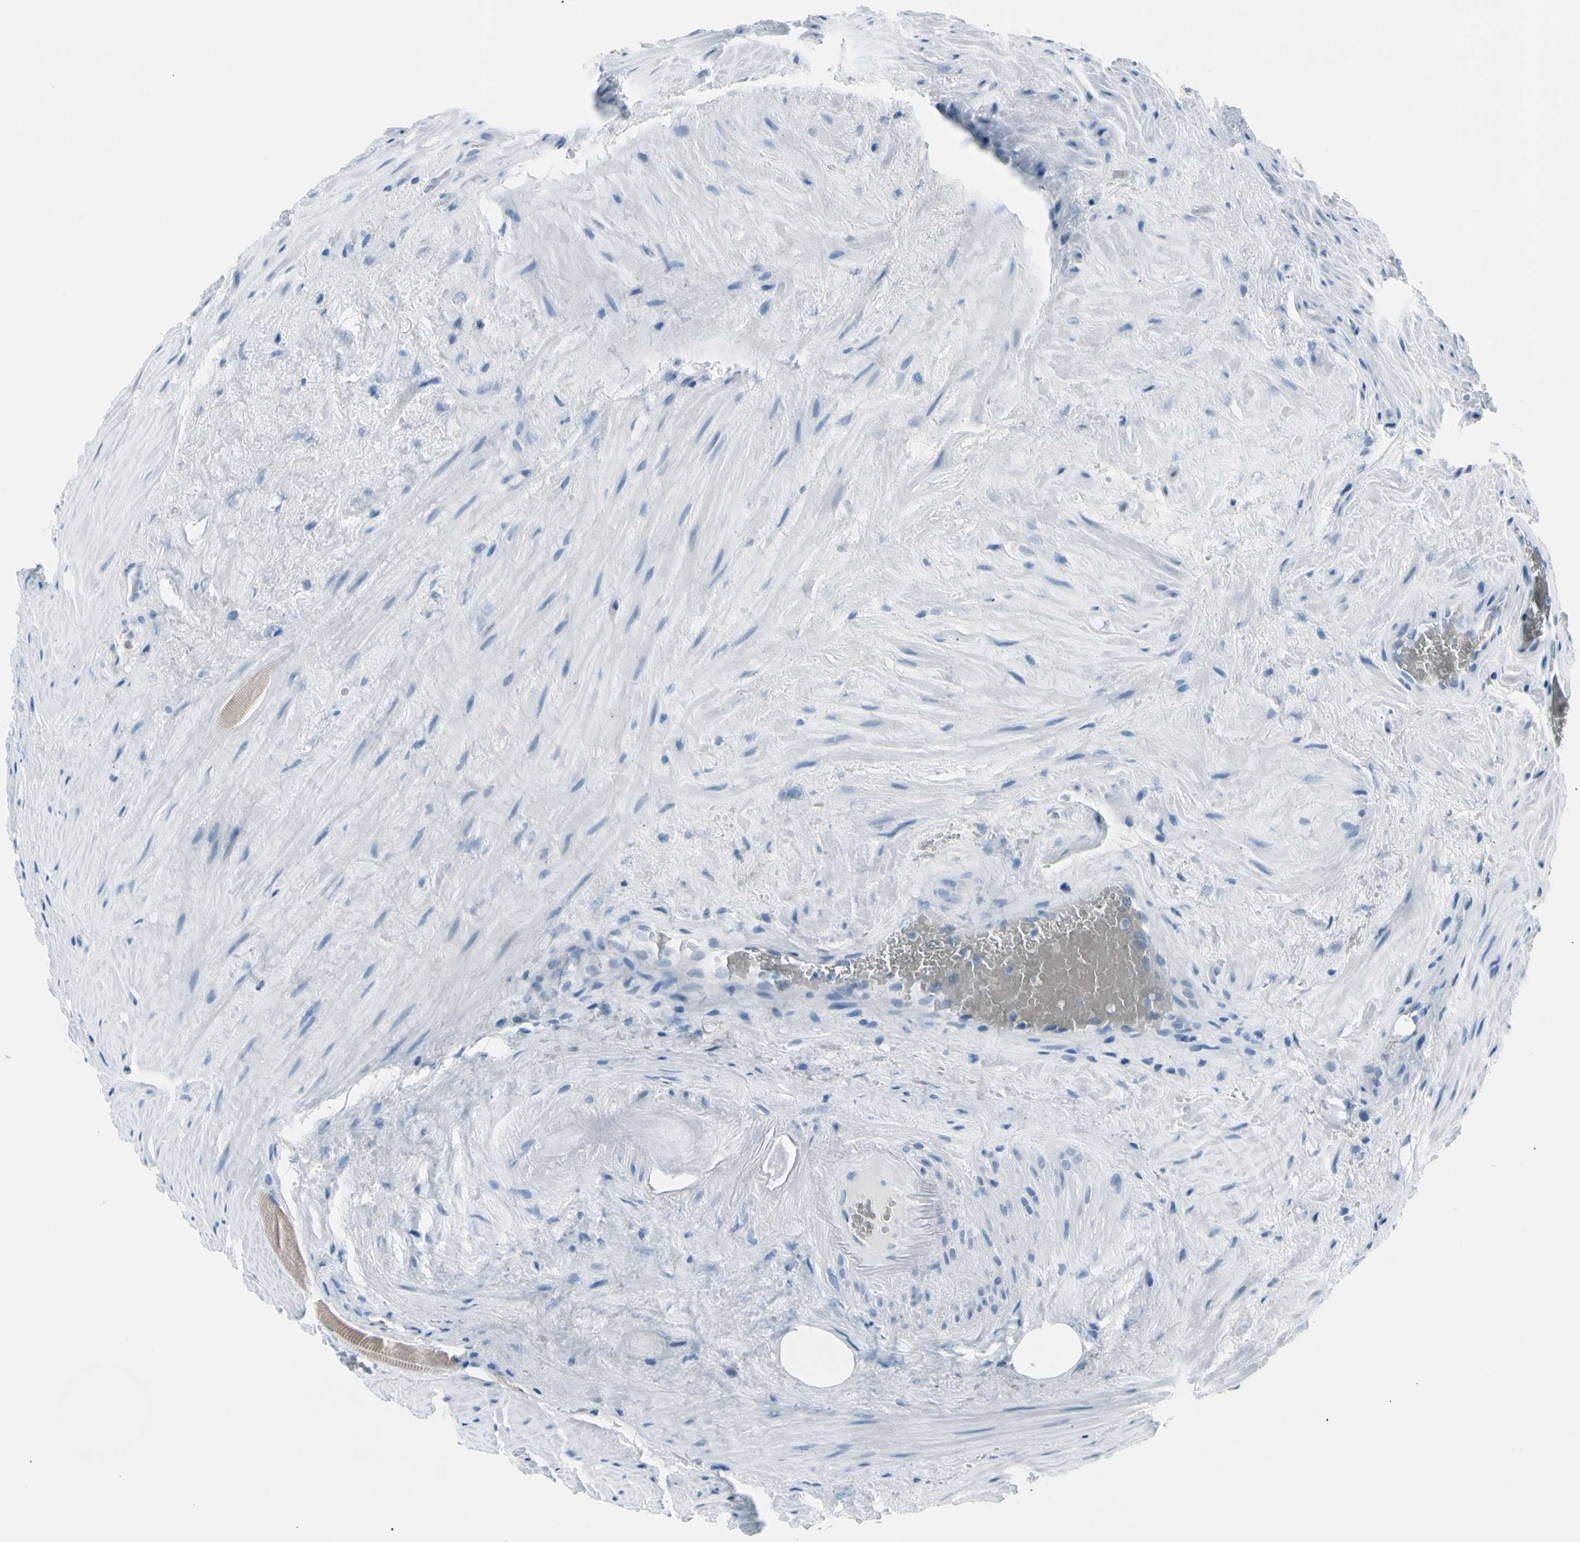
{"staining": {"intensity": "negative", "quantity": "none", "location": "none"}, "tissue": "prostate cancer", "cell_type": "Tumor cells", "image_type": "cancer", "snomed": [{"axis": "morphology", "description": "Adenocarcinoma, High grade"}, {"axis": "topography", "description": "Prostate"}], "caption": "This is an IHC histopathology image of prostate cancer. There is no positivity in tumor cells.", "gene": "TPO", "patient": {"sex": "male", "age": 73}}